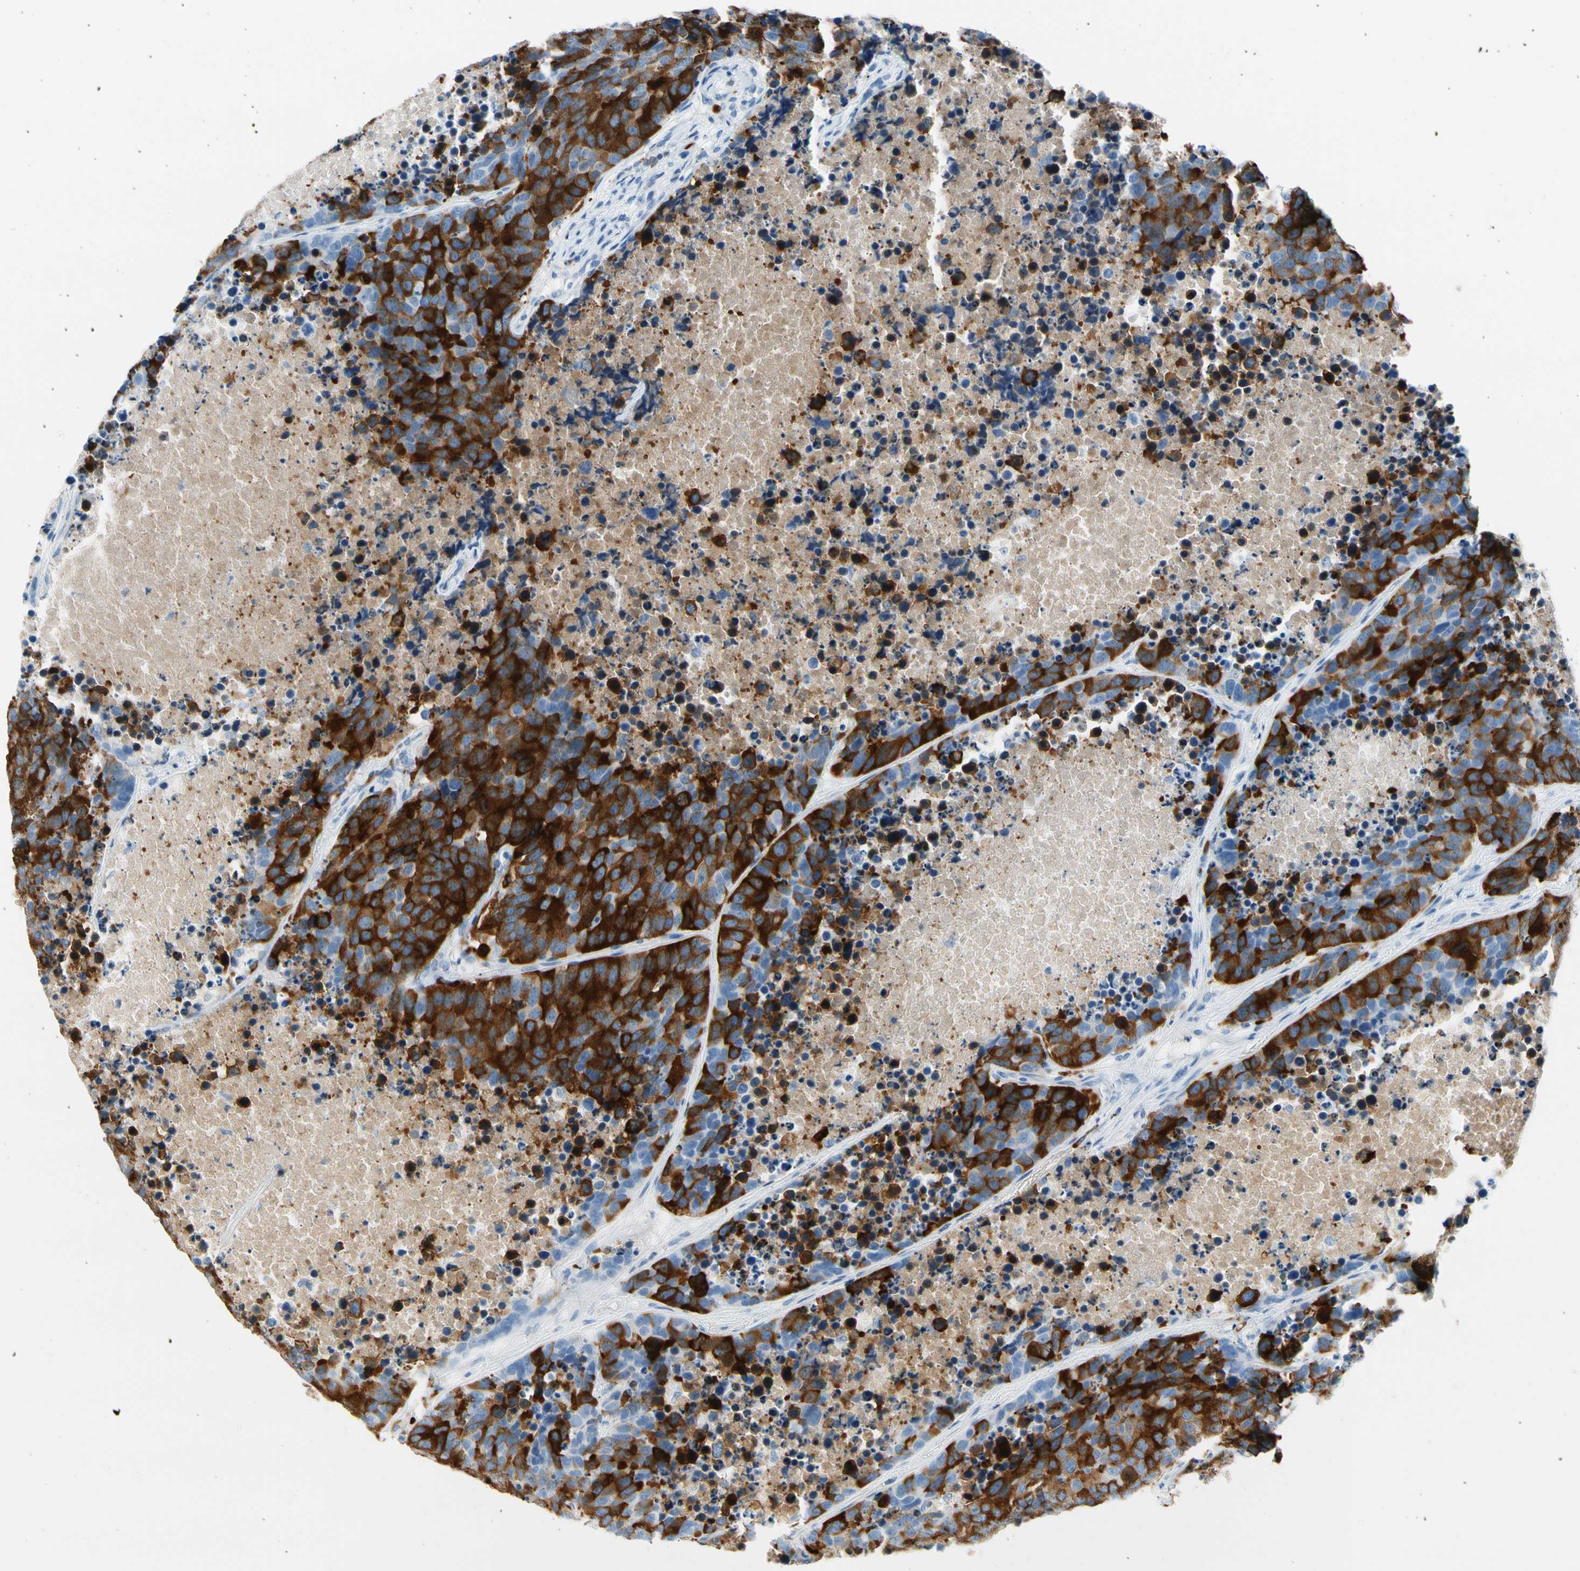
{"staining": {"intensity": "strong", "quantity": ">75%", "location": "cytoplasmic/membranous"}, "tissue": "carcinoid", "cell_type": "Tumor cells", "image_type": "cancer", "snomed": [{"axis": "morphology", "description": "Carcinoid, malignant, NOS"}, {"axis": "topography", "description": "Lung"}], "caption": "A micrograph of carcinoid (malignant) stained for a protein exhibits strong cytoplasmic/membranous brown staining in tumor cells. (brown staining indicates protein expression, while blue staining denotes nuclei).", "gene": "TACC3", "patient": {"sex": "male", "age": 60}}